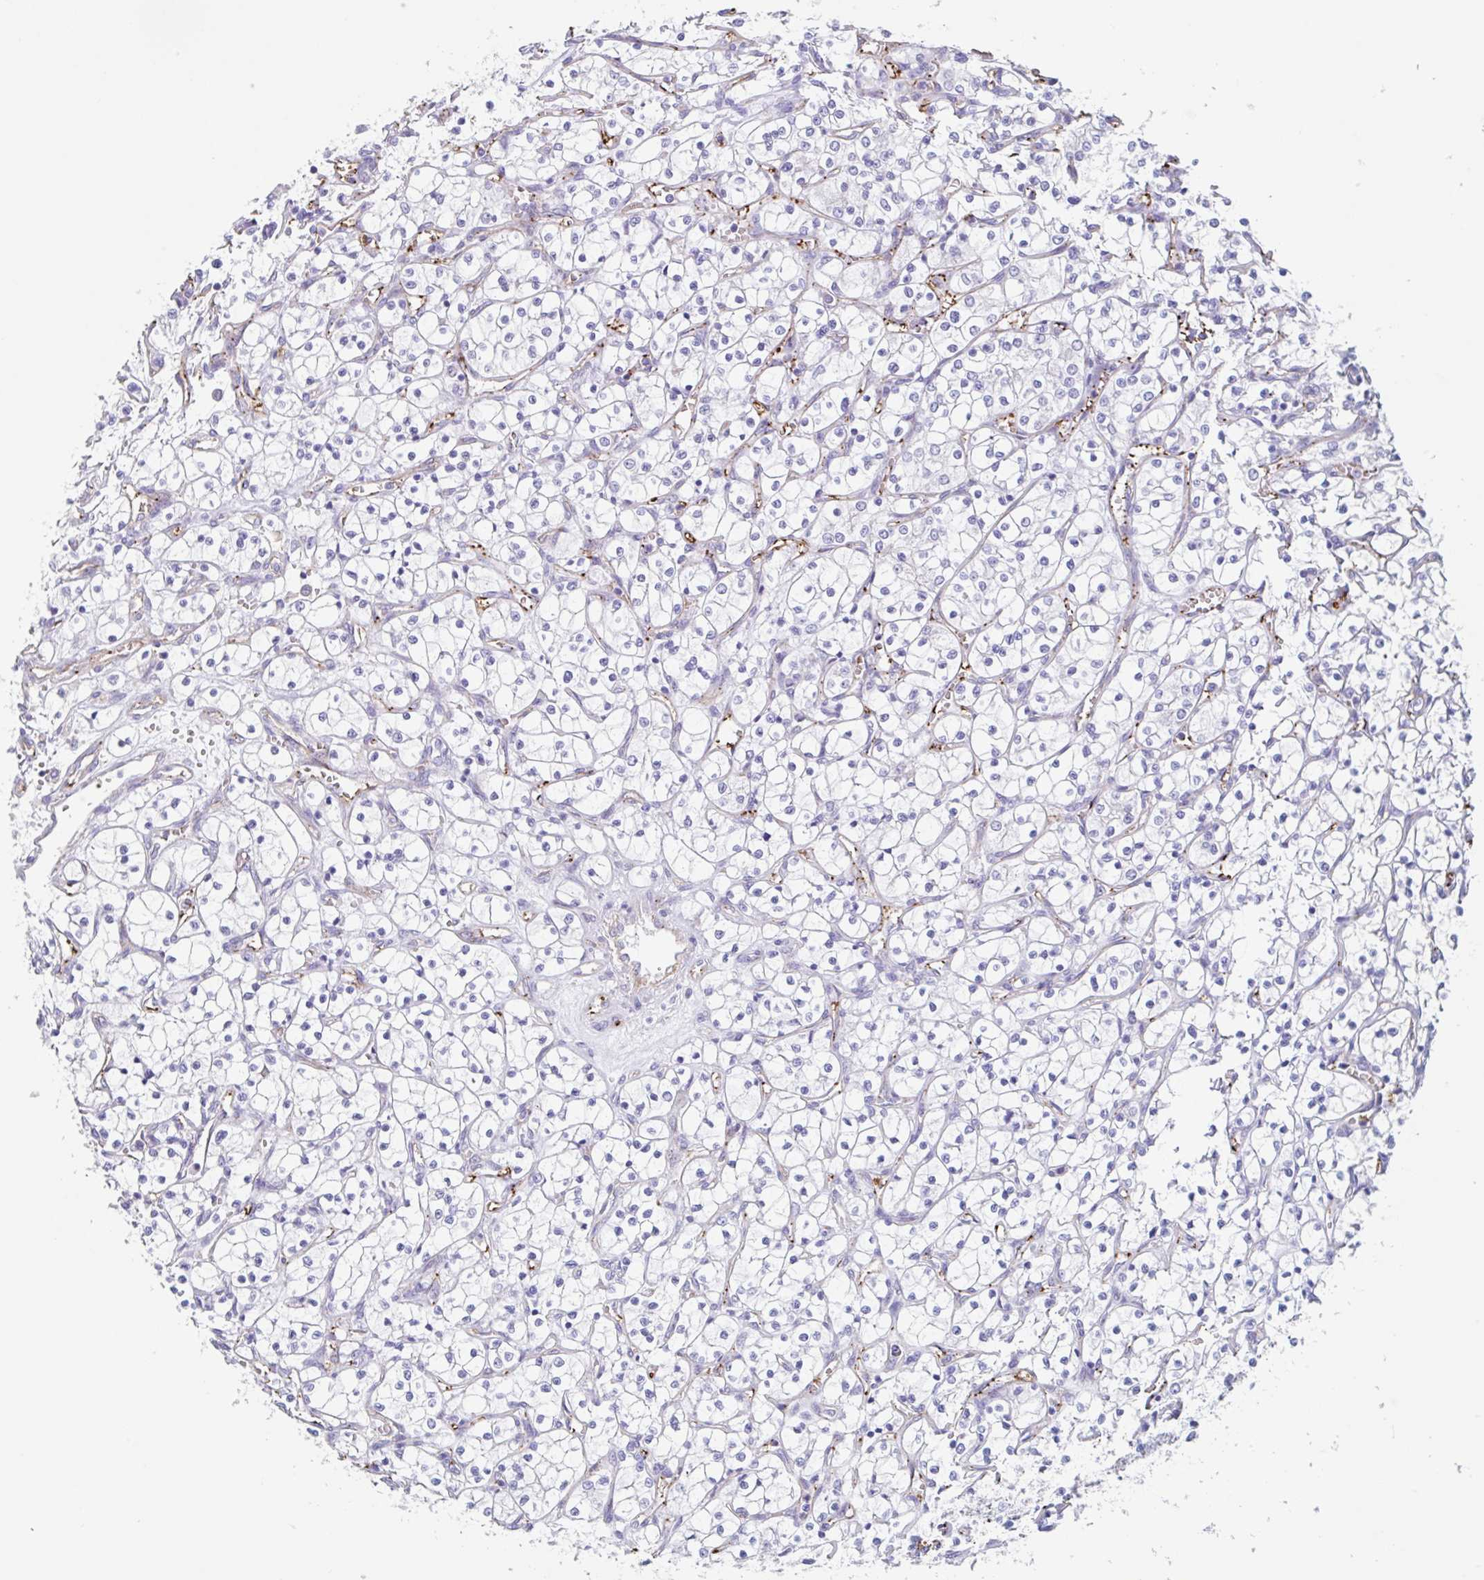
{"staining": {"intensity": "negative", "quantity": "none", "location": "none"}, "tissue": "renal cancer", "cell_type": "Tumor cells", "image_type": "cancer", "snomed": [{"axis": "morphology", "description": "Adenocarcinoma, NOS"}, {"axis": "topography", "description": "Kidney"}], "caption": "Micrograph shows no protein staining in tumor cells of adenocarcinoma (renal) tissue.", "gene": "EHD4", "patient": {"sex": "female", "age": 69}}